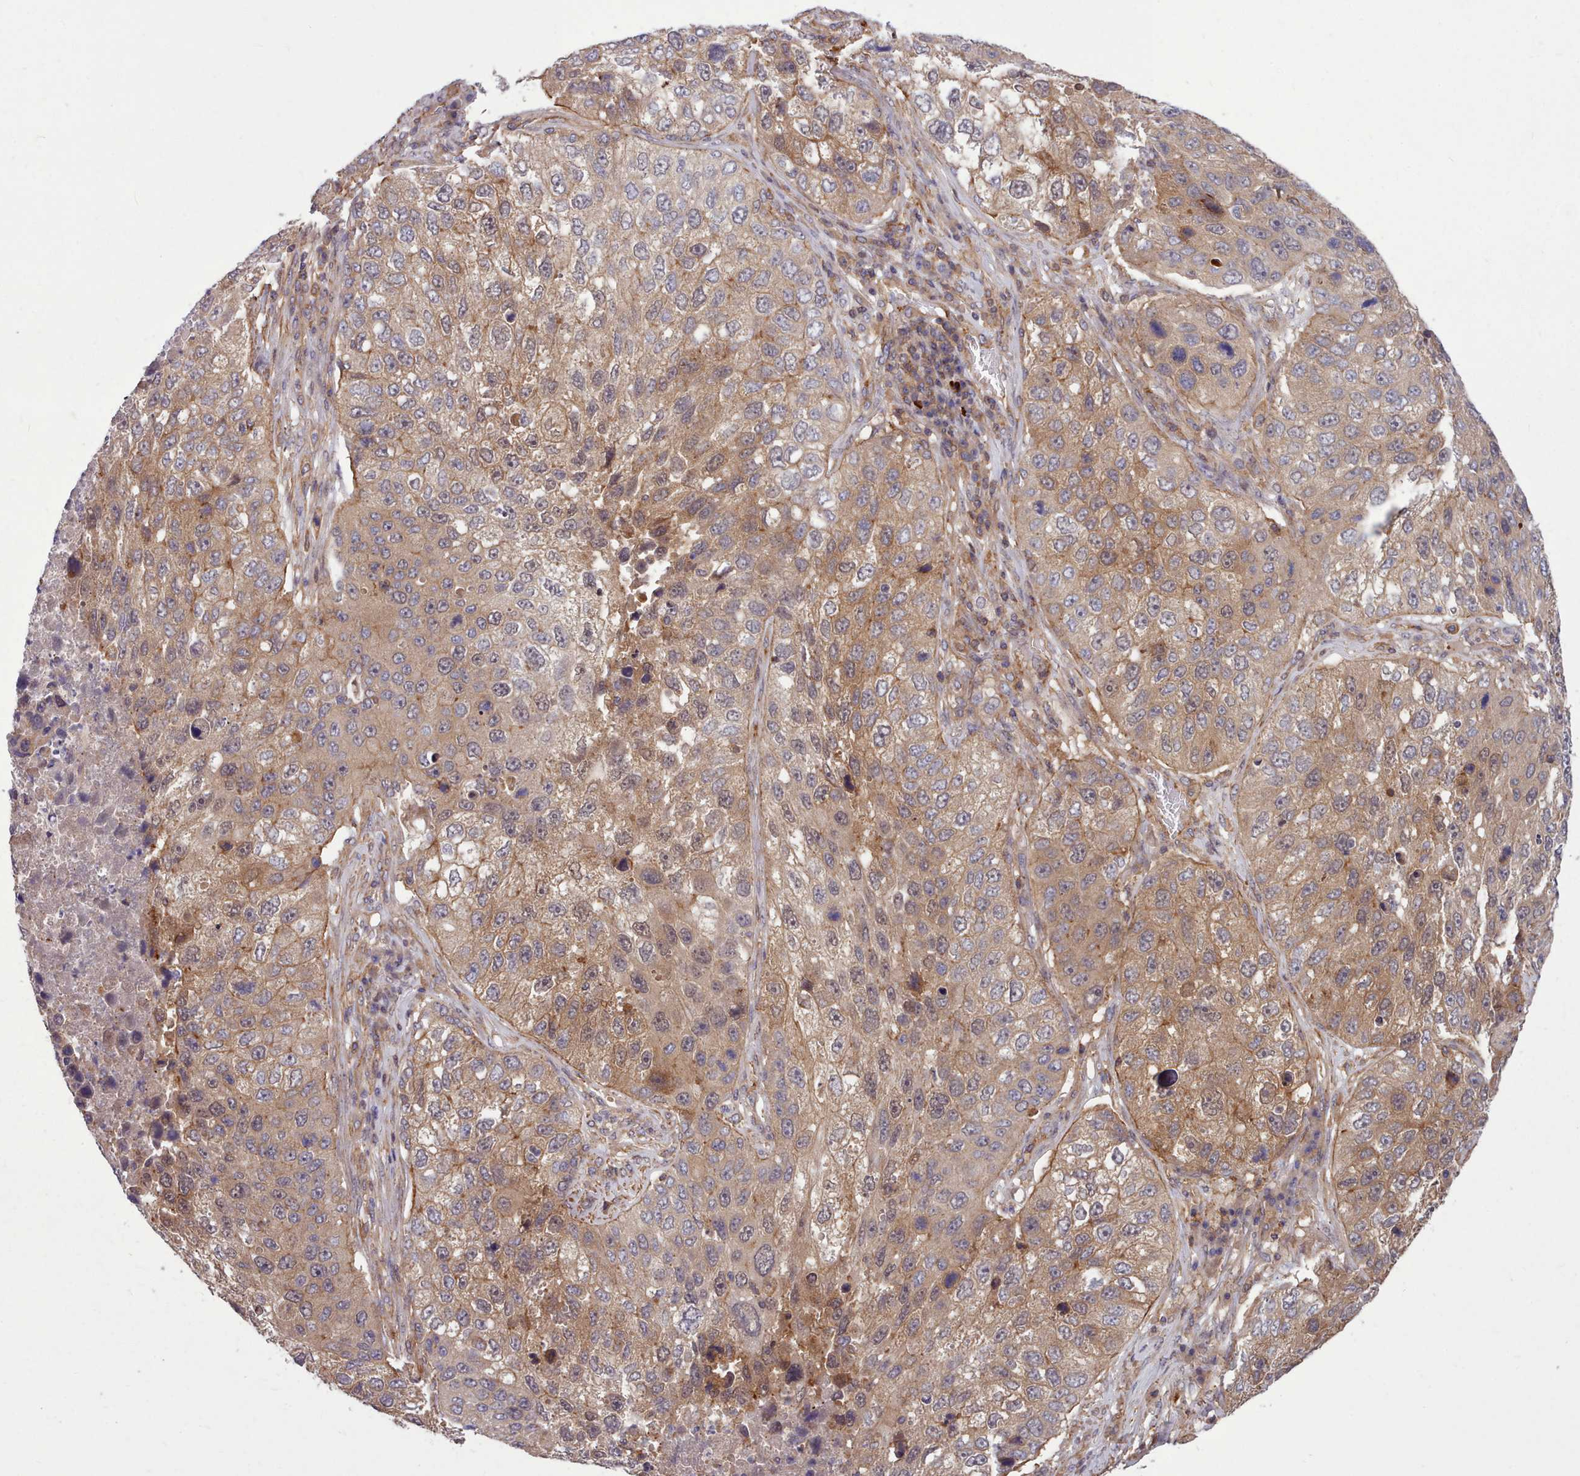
{"staining": {"intensity": "moderate", "quantity": ">75%", "location": "cytoplasmic/membranous"}, "tissue": "lung cancer", "cell_type": "Tumor cells", "image_type": "cancer", "snomed": [{"axis": "morphology", "description": "Squamous cell carcinoma, NOS"}, {"axis": "topography", "description": "Lung"}], "caption": "Immunohistochemistry (IHC) photomicrograph of human squamous cell carcinoma (lung) stained for a protein (brown), which exhibits medium levels of moderate cytoplasmic/membranous positivity in about >75% of tumor cells.", "gene": "STUB1", "patient": {"sex": "male", "age": 61}}